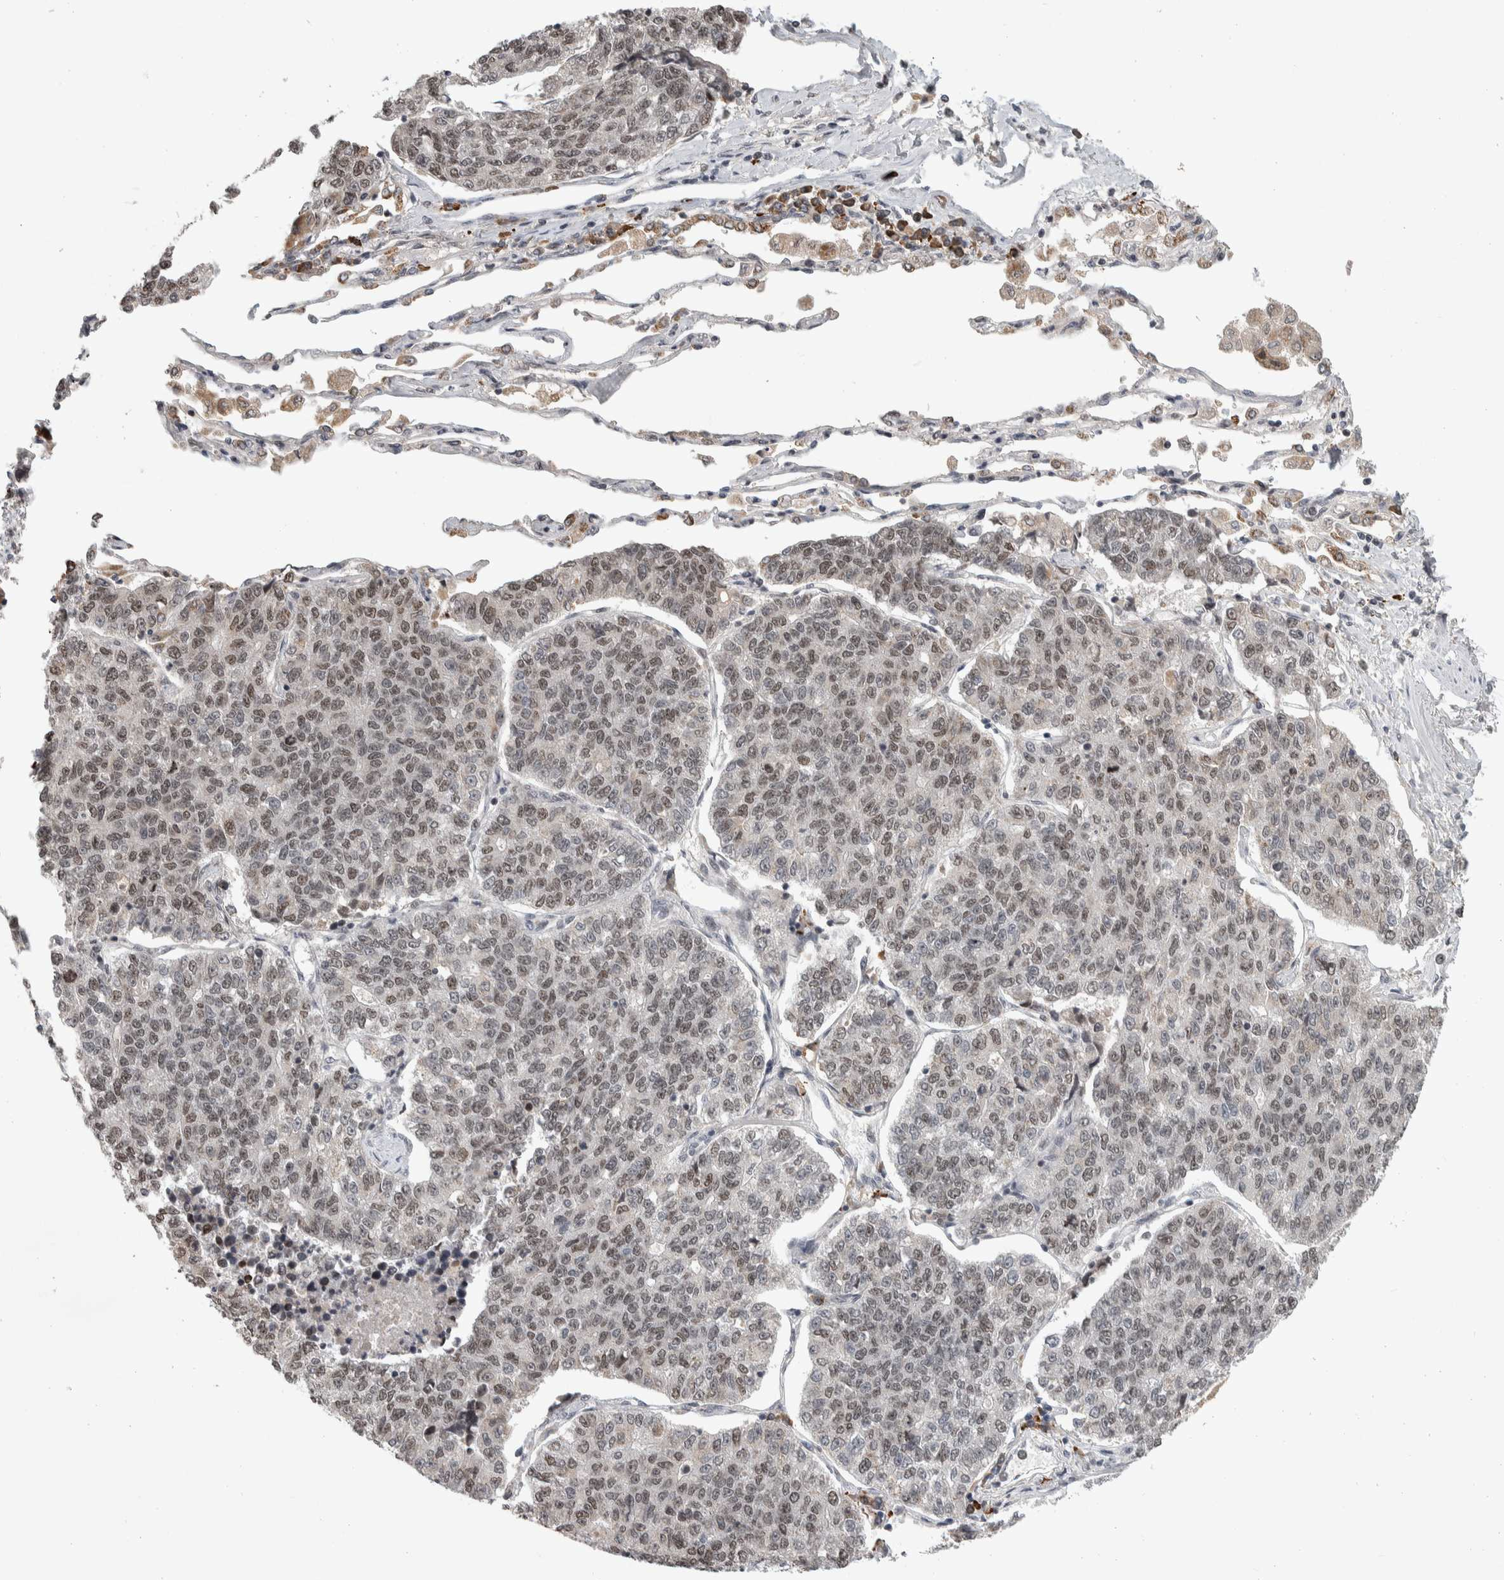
{"staining": {"intensity": "weak", "quantity": ">75%", "location": "nuclear"}, "tissue": "lung cancer", "cell_type": "Tumor cells", "image_type": "cancer", "snomed": [{"axis": "morphology", "description": "Adenocarcinoma, NOS"}, {"axis": "topography", "description": "Lung"}], "caption": "Immunohistochemistry (IHC) (DAB) staining of human lung adenocarcinoma reveals weak nuclear protein staining in approximately >75% of tumor cells.", "gene": "ZNF592", "patient": {"sex": "male", "age": 49}}